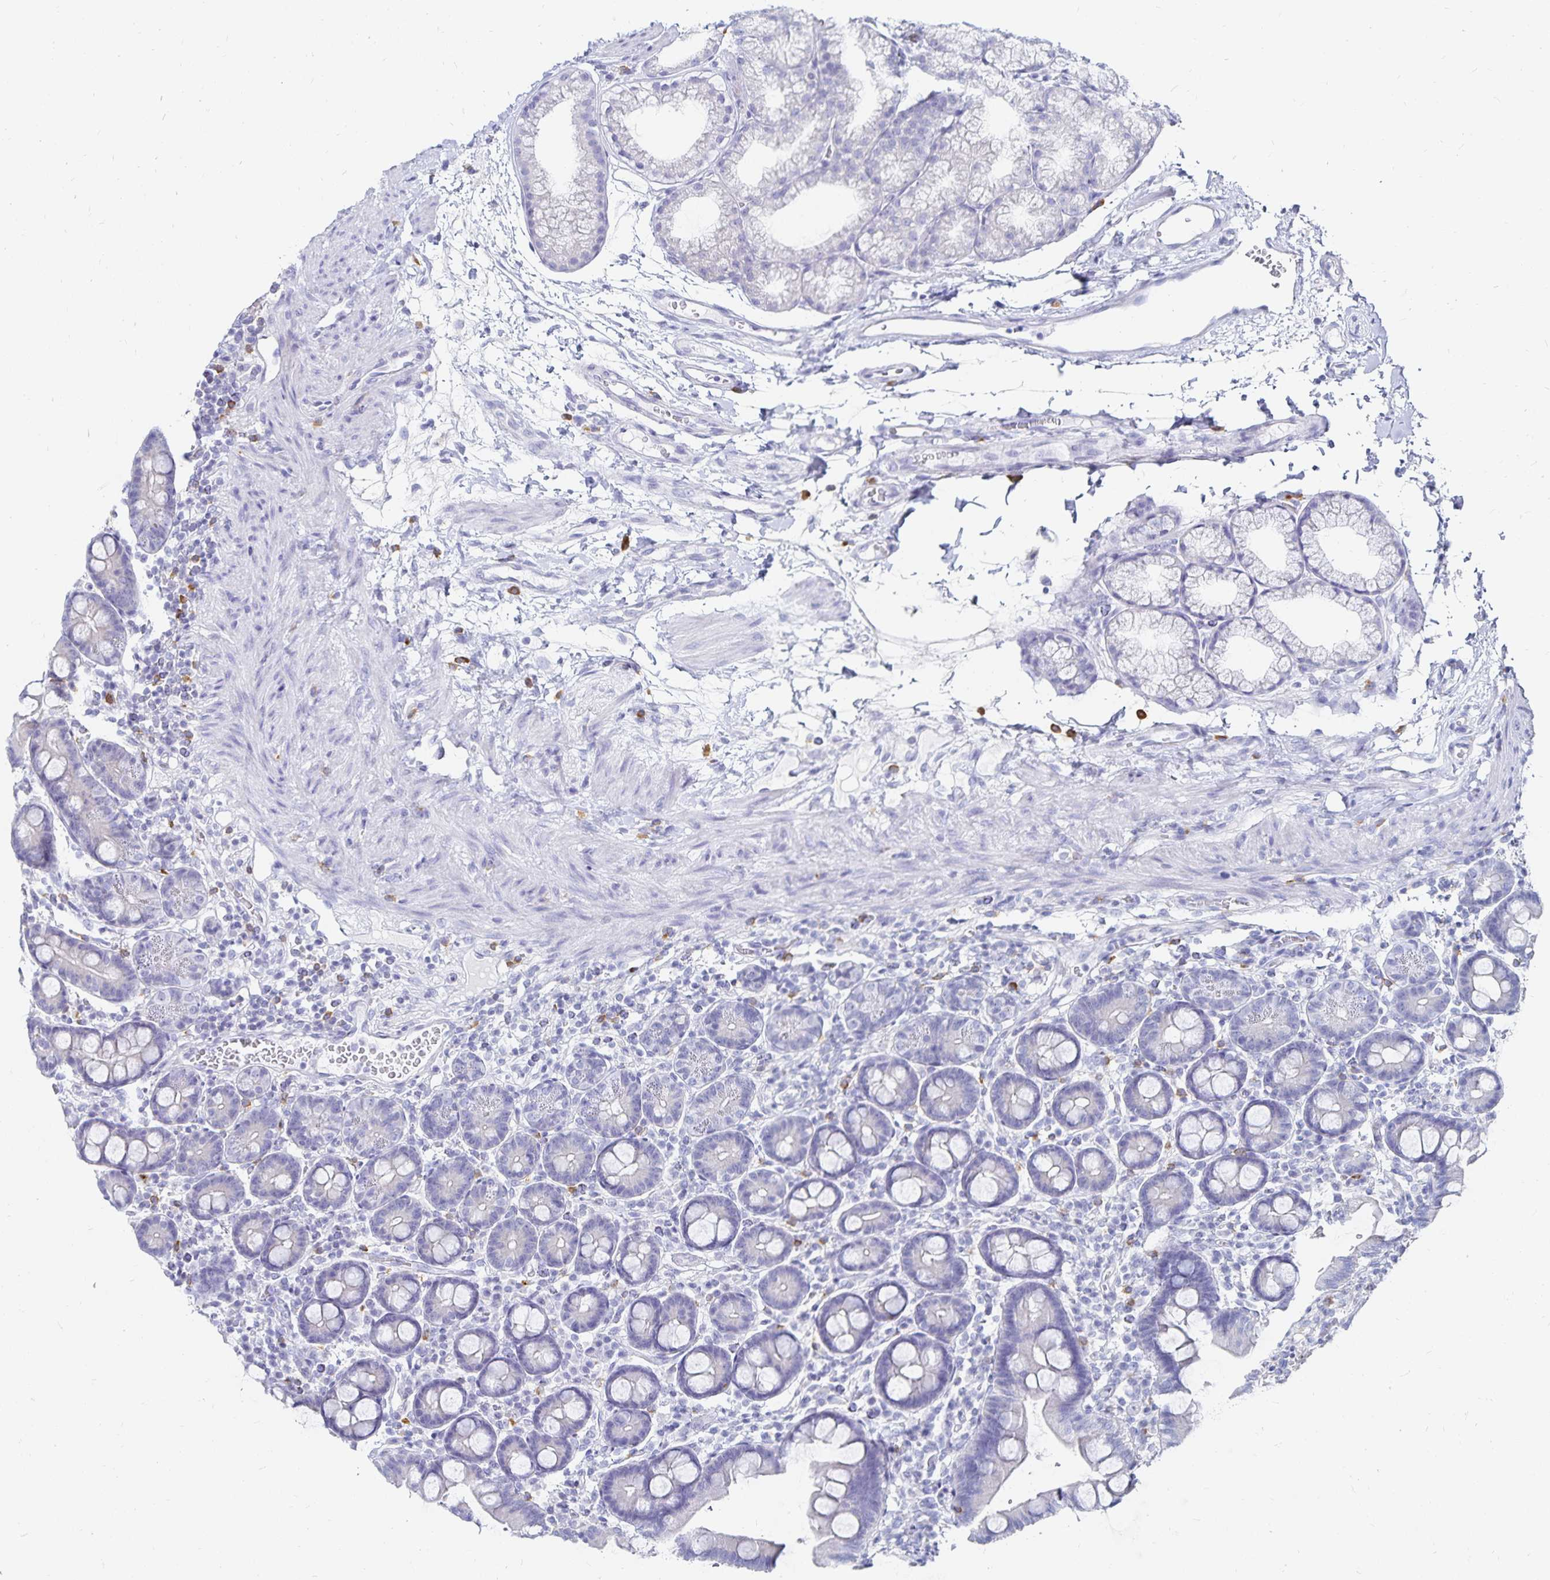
{"staining": {"intensity": "negative", "quantity": "none", "location": "none"}, "tissue": "duodenum", "cell_type": "Glandular cells", "image_type": "normal", "snomed": [{"axis": "morphology", "description": "Normal tissue, NOS"}, {"axis": "topography", "description": "Duodenum"}], "caption": "Unremarkable duodenum was stained to show a protein in brown. There is no significant positivity in glandular cells. (DAB immunohistochemistry visualized using brightfield microscopy, high magnification).", "gene": "TNIP1", "patient": {"sex": "male", "age": 59}}